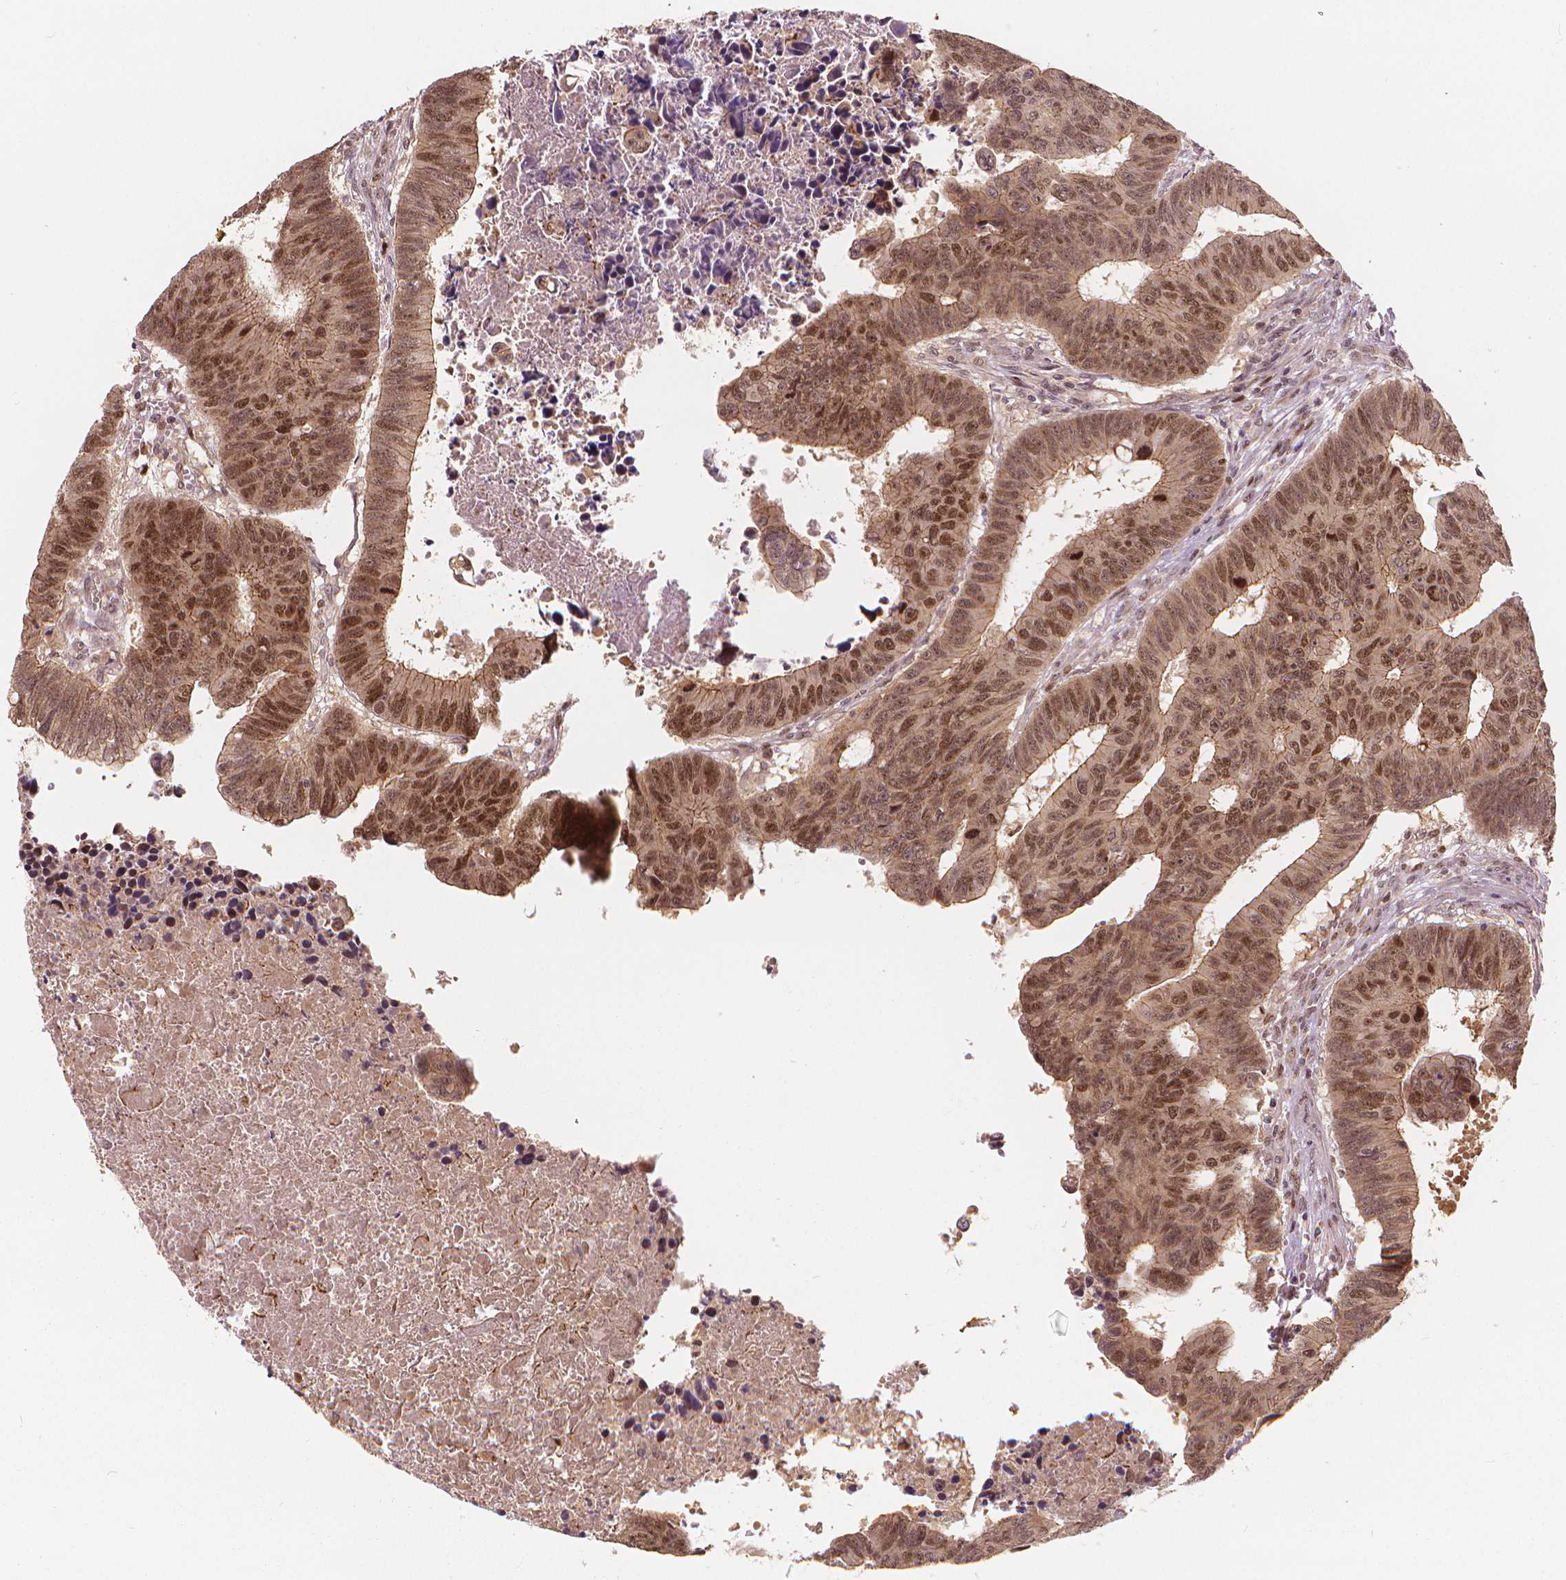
{"staining": {"intensity": "moderate", "quantity": ">75%", "location": "nuclear"}, "tissue": "colorectal cancer", "cell_type": "Tumor cells", "image_type": "cancer", "snomed": [{"axis": "morphology", "description": "Adenocarcinoma, NOS"}, {"axis": "topography", "description": "Rectum"}], "caption": "The histopathology image shows staining of colorectal adenocarcinoma, revealing moderate nuclear protein expression (brown color) within tumor cells.", "gene": "NSD2", "patient": {"sex": "female", "age": 85}}